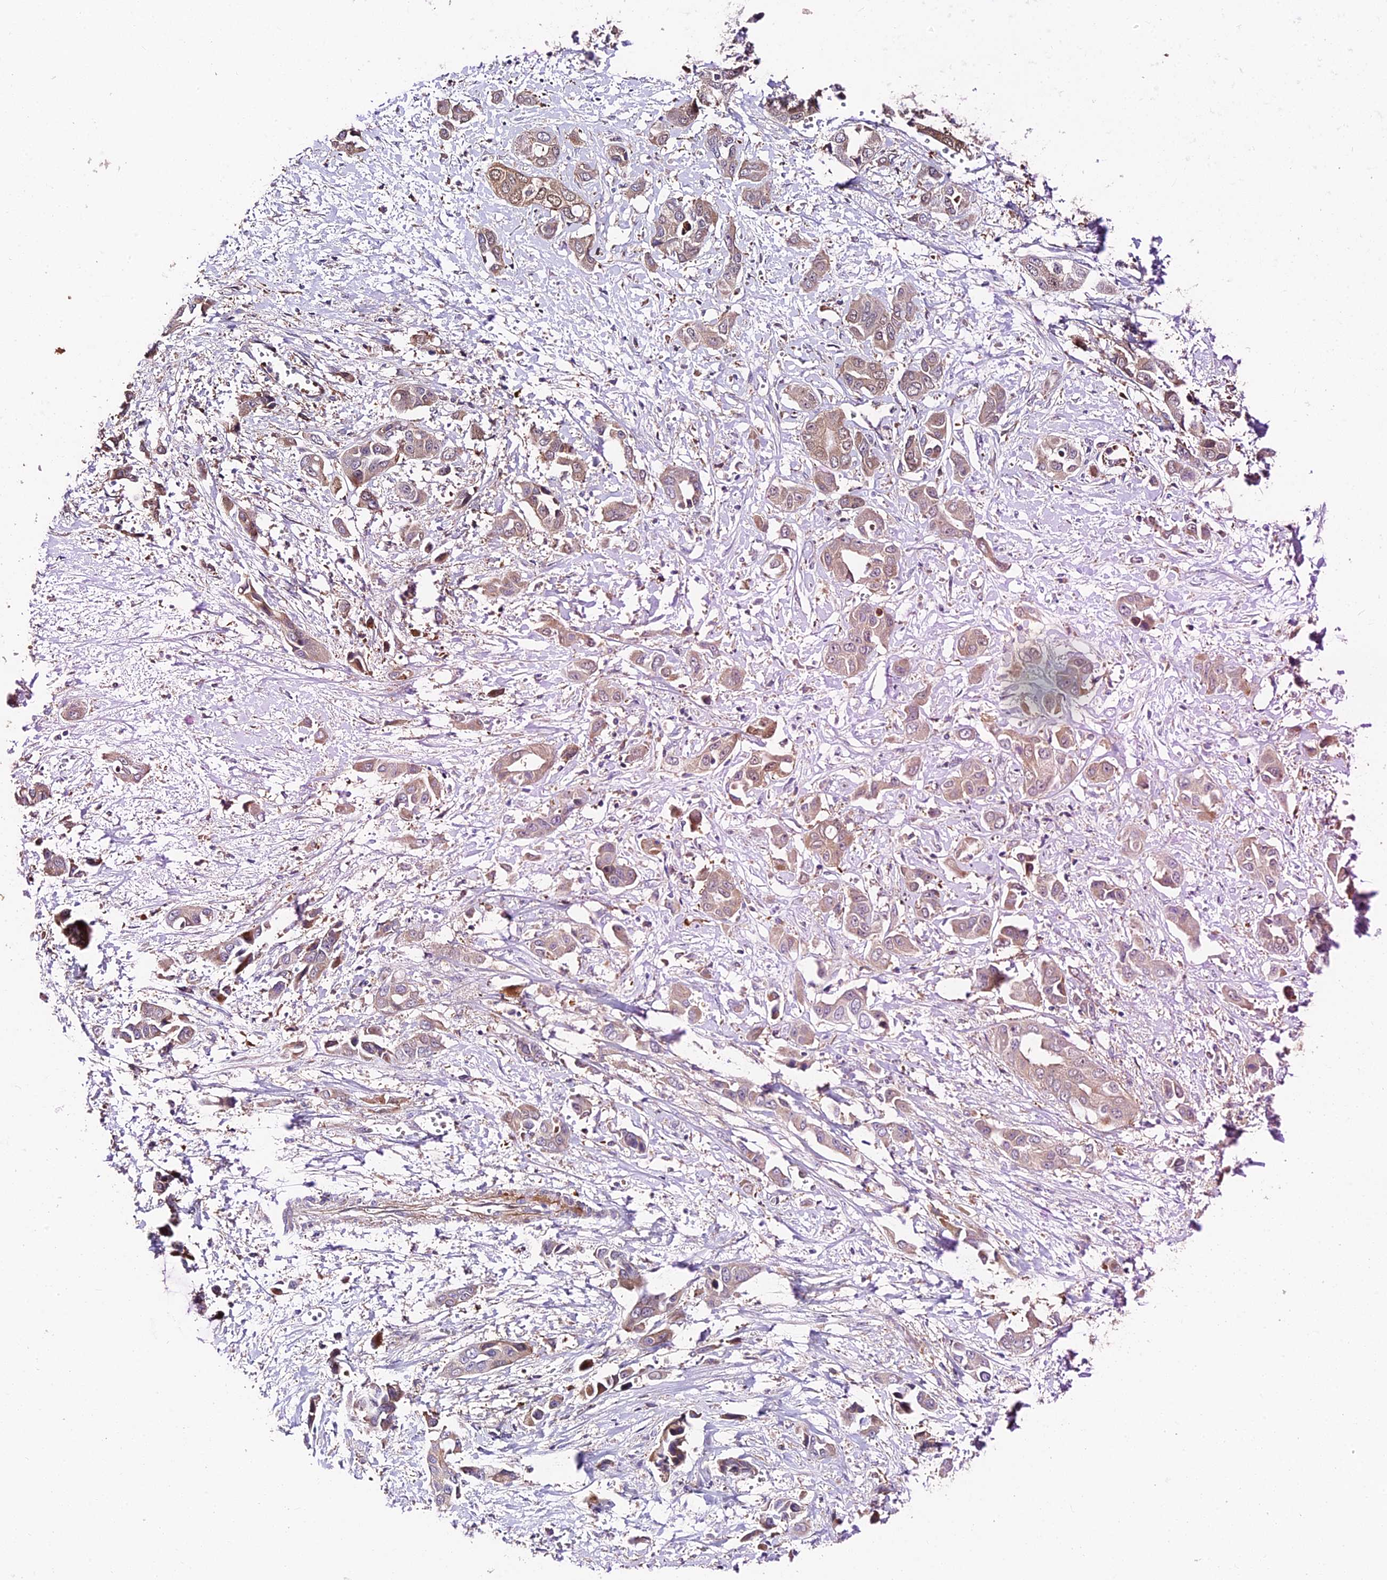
{"staining": {"intensity": "weak", "quantity": "<25%", "location": "cytoplasmic/membranous"}, "tissue": "liver cancer", "cell_type": "Tumor cells", "image_type": "cancer", "snomed": [{"axis": "morphology", "description": "Cholangiocarcinoma"}, {"axis": "topography", "description": "Liver"}], "caption": "This is an IHC photomicrograph of human cholangiocarcinoma (liver). There is no expression in tumor cells.", "gene": "FUOM", "patient": {"sex": "female", "age": 52}}